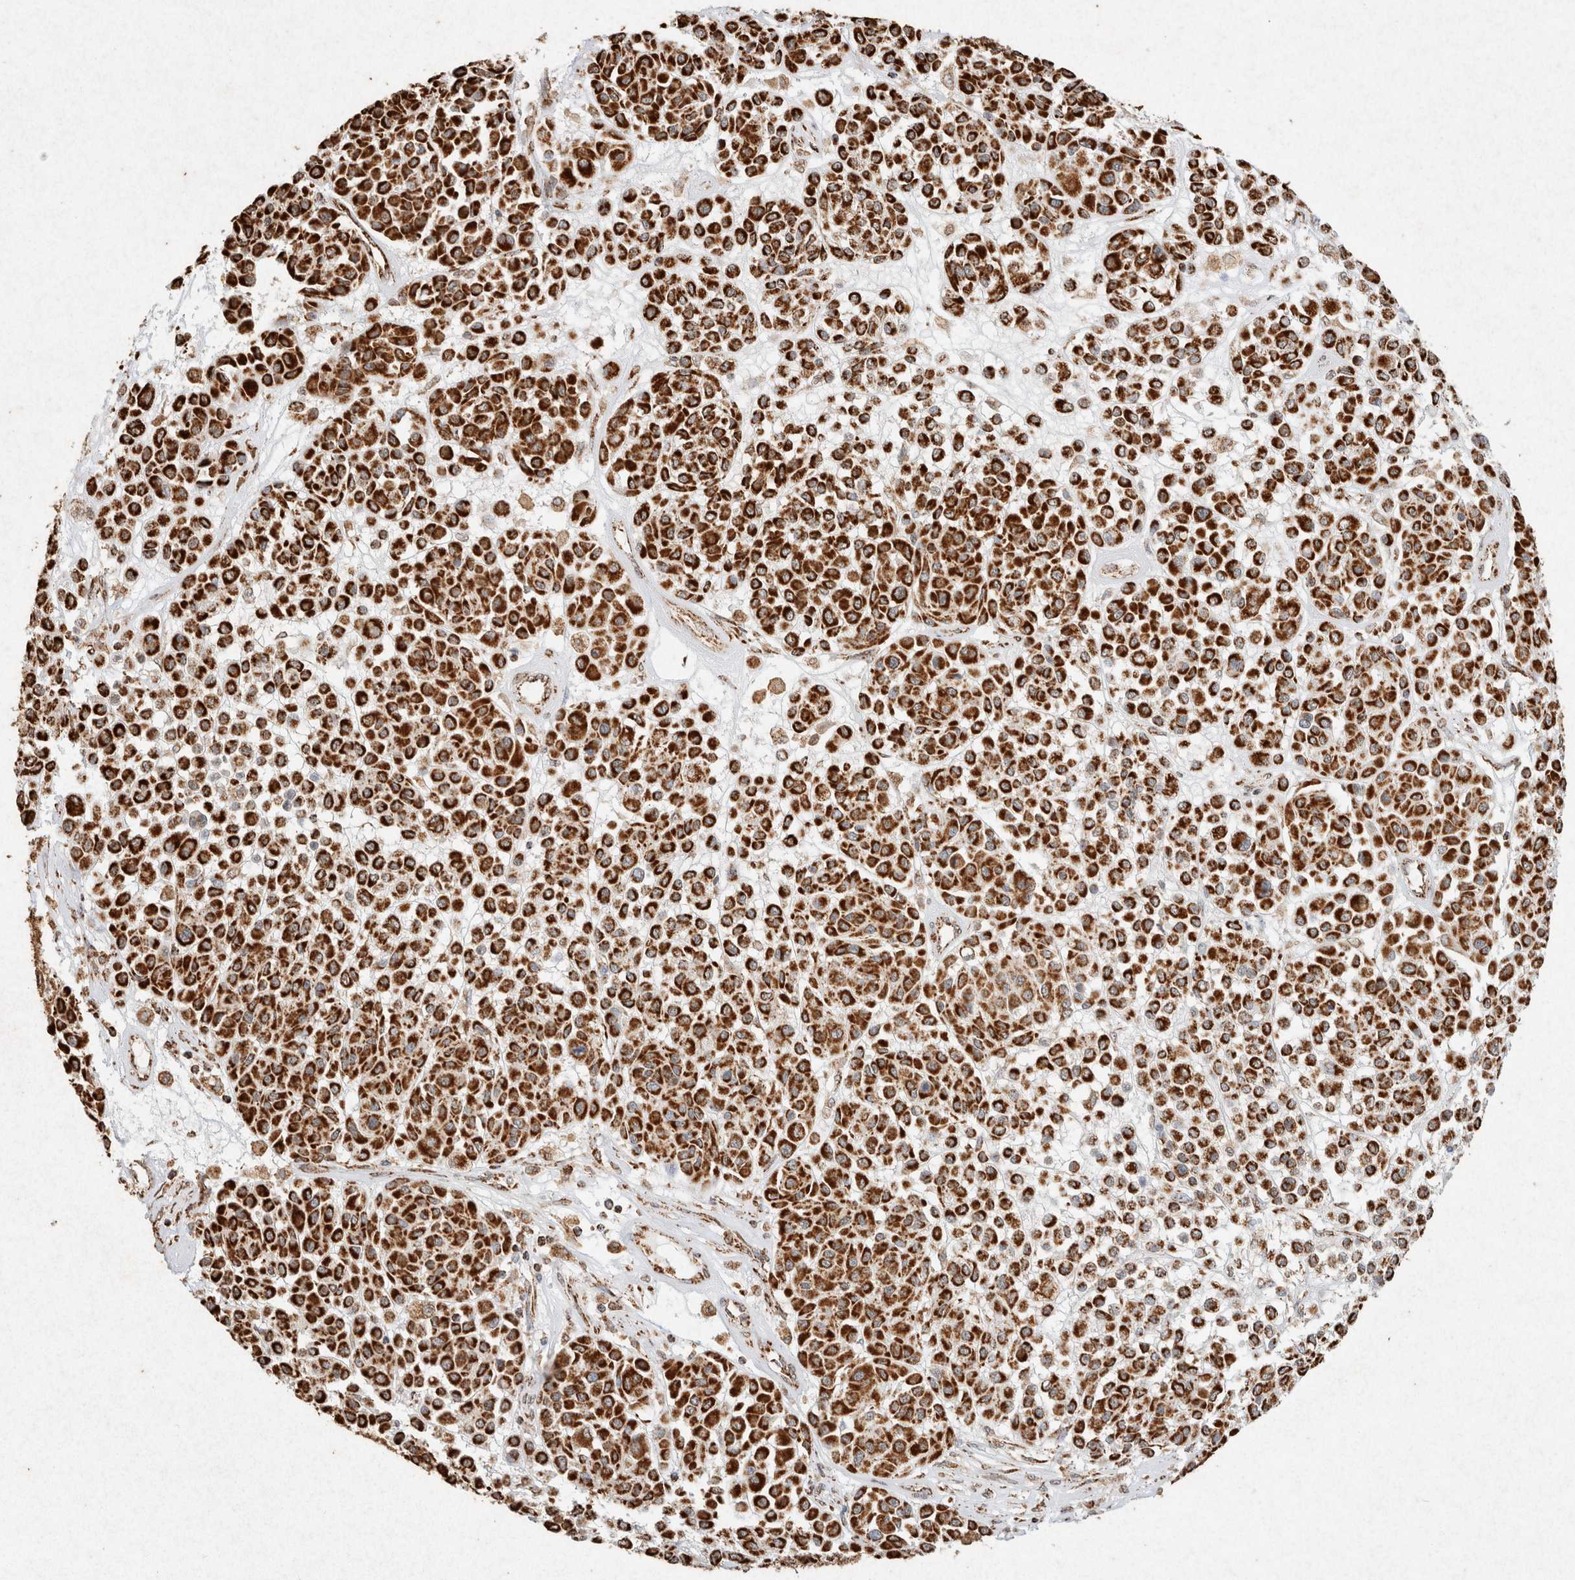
{"staining": {"intensity": "strong", "quantity": ">75%", "location": "cytoplasmic/membranous"}, "tissue": "melanoma", "cell_type": "Tumor cells", "image_type": "cancer", "snomed": [{"axis": "morphology", "description": "Malignant melanoma, Metastatic site"}, {"axis": "topography", "description": "Soft tissue"}], "caption": "DAB (3,3'-diaminobenzidine) immunohistochemical staining of melanoma demonstrates strong cytoplasmic/membranous protein positivity in about >75% of tumor cells. The staining is performed using DAB brown chromogen to label protein expression. The nuclei are counter-stained blue using hematoxylin.", "gene": "SDC2", "patient": {"sex": "male", "age": 41}}